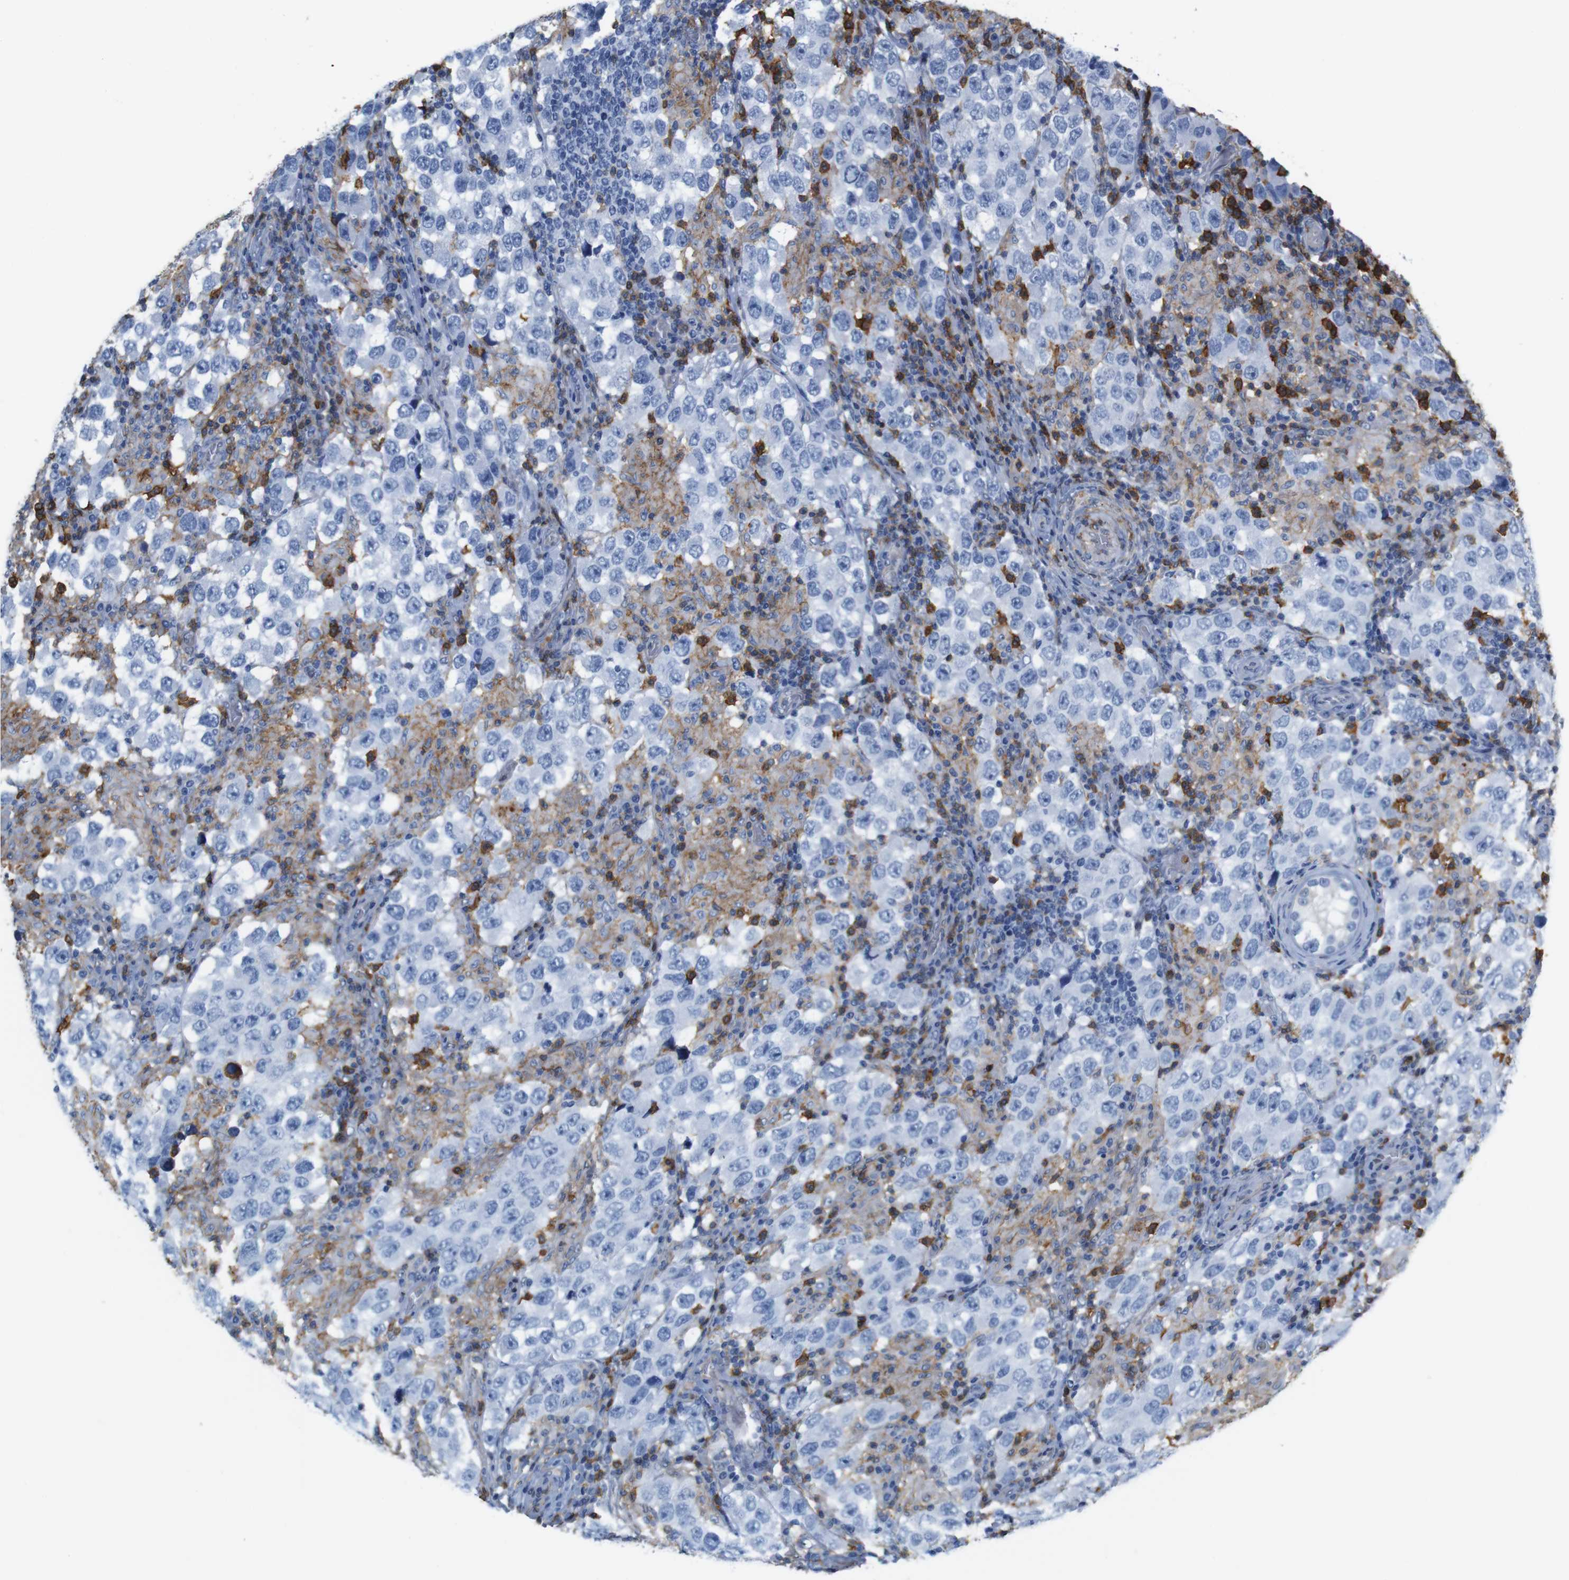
{"staining": {"intensity": "negative", "quantity": "none", "location": "none"}, "tissue": "testis cancer", "cell_type": "Tumor cells", "image_type": "cancer", "snomed": [{"axis": "morphology", "description": "Carcinoma, Embryonal, NOS"}, {"axis": "topography", "description": "Testis"}], "caption": "Protein analysis of embryonal carcinoma (testis) displays no significant positivity in tumor cells.", "gene": "ANXA1", "patient": {"sex": "male", "age": 21}}